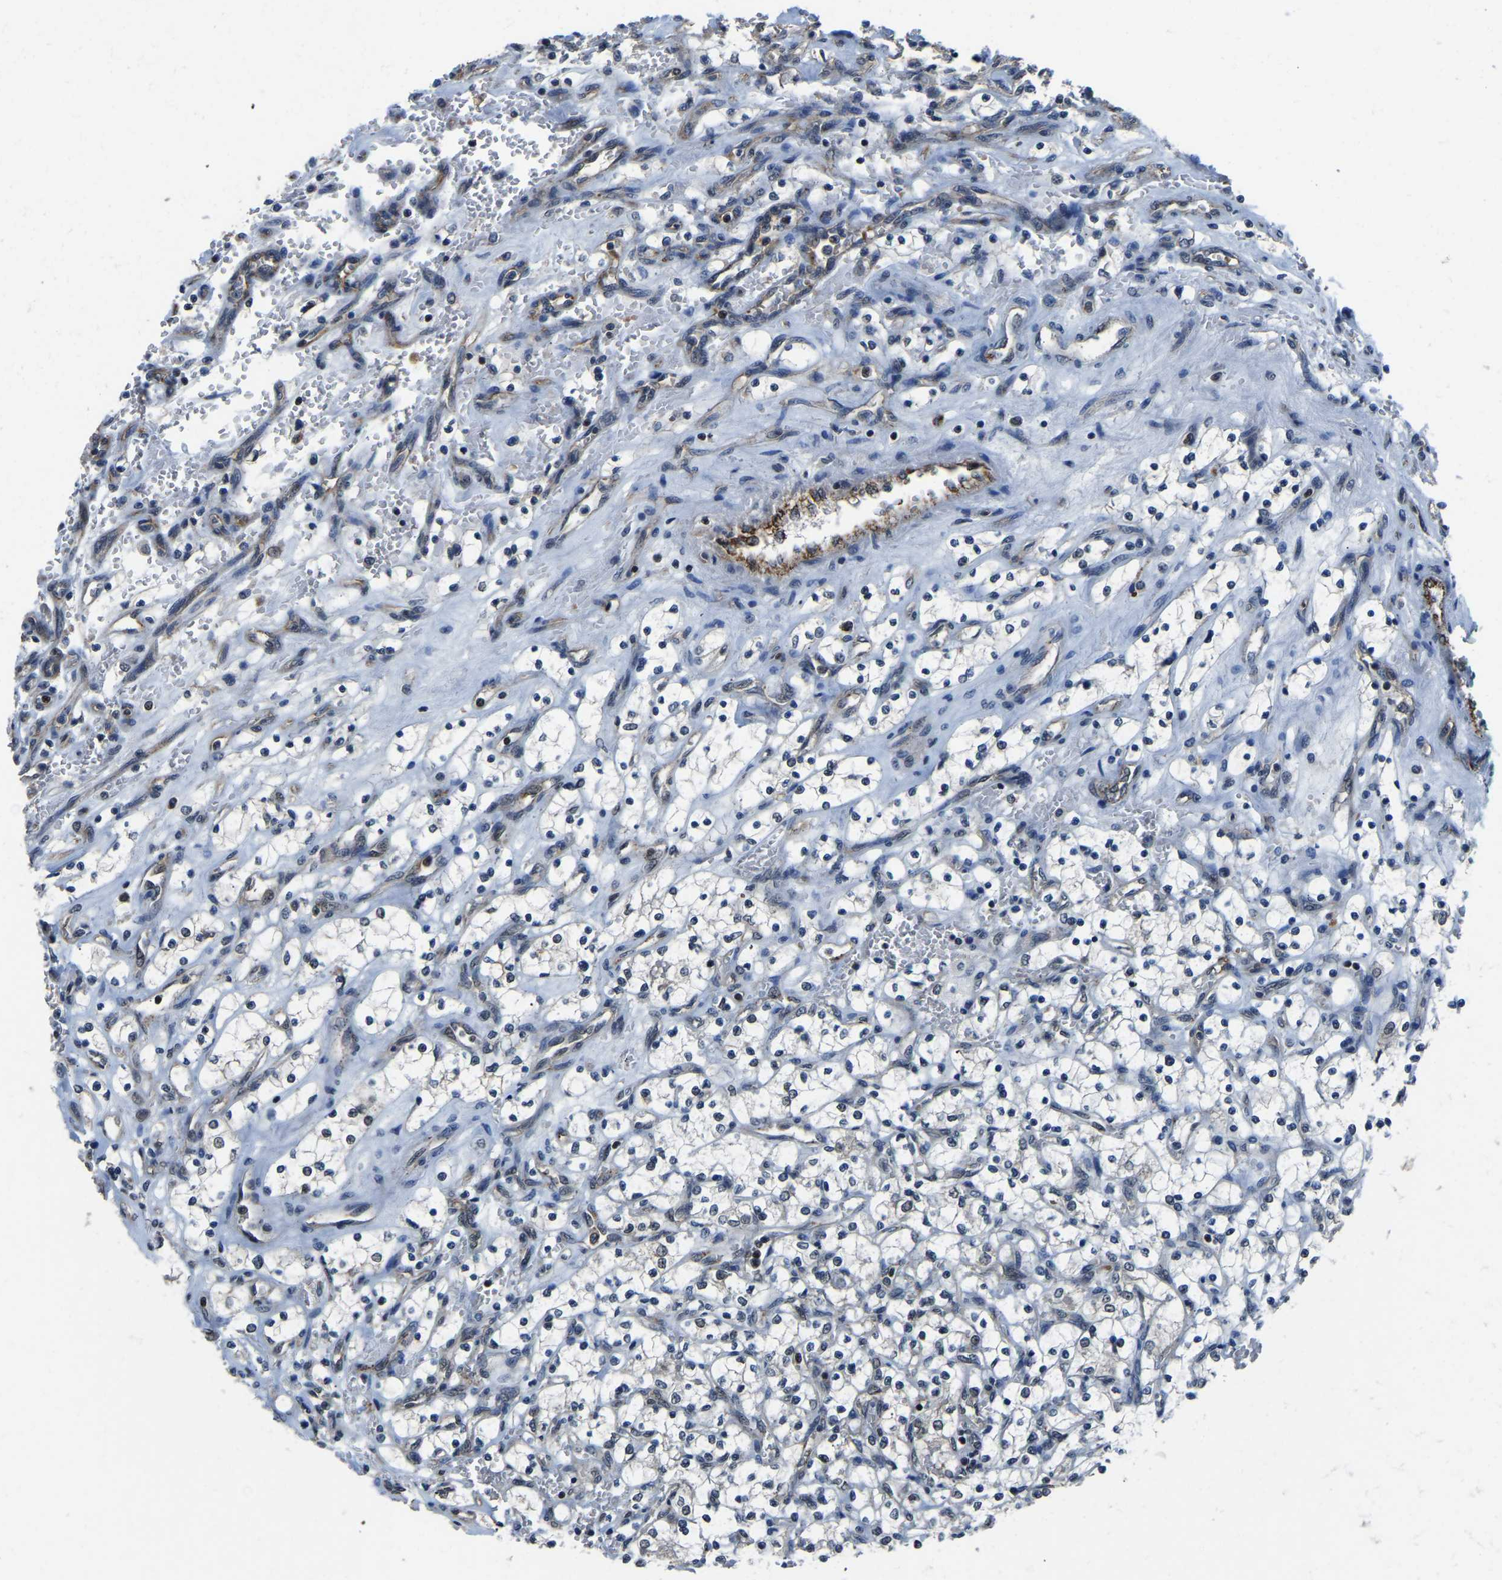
{"staining": {"intensity": "negative", "quantity": "none", "location": "none"}, "tissue": "renal cancer", "cell_type": "Tumor cells", "image_type": "cancer", "snomed": [{"axis": "morphology", "description": "Adenocarcinoma, NOS"}, {"axis": "topography", "description": "Kidney"}], "caption": "IHC photomicrograph of neoplastic tissue: adenocarcinoma (renal) stained with DAB (3,3'-diaminobenzidine) displays no significant protein staining in tumor cells.", "gene": "DFFA", "patient": {"sex": "female", "age": 69}}